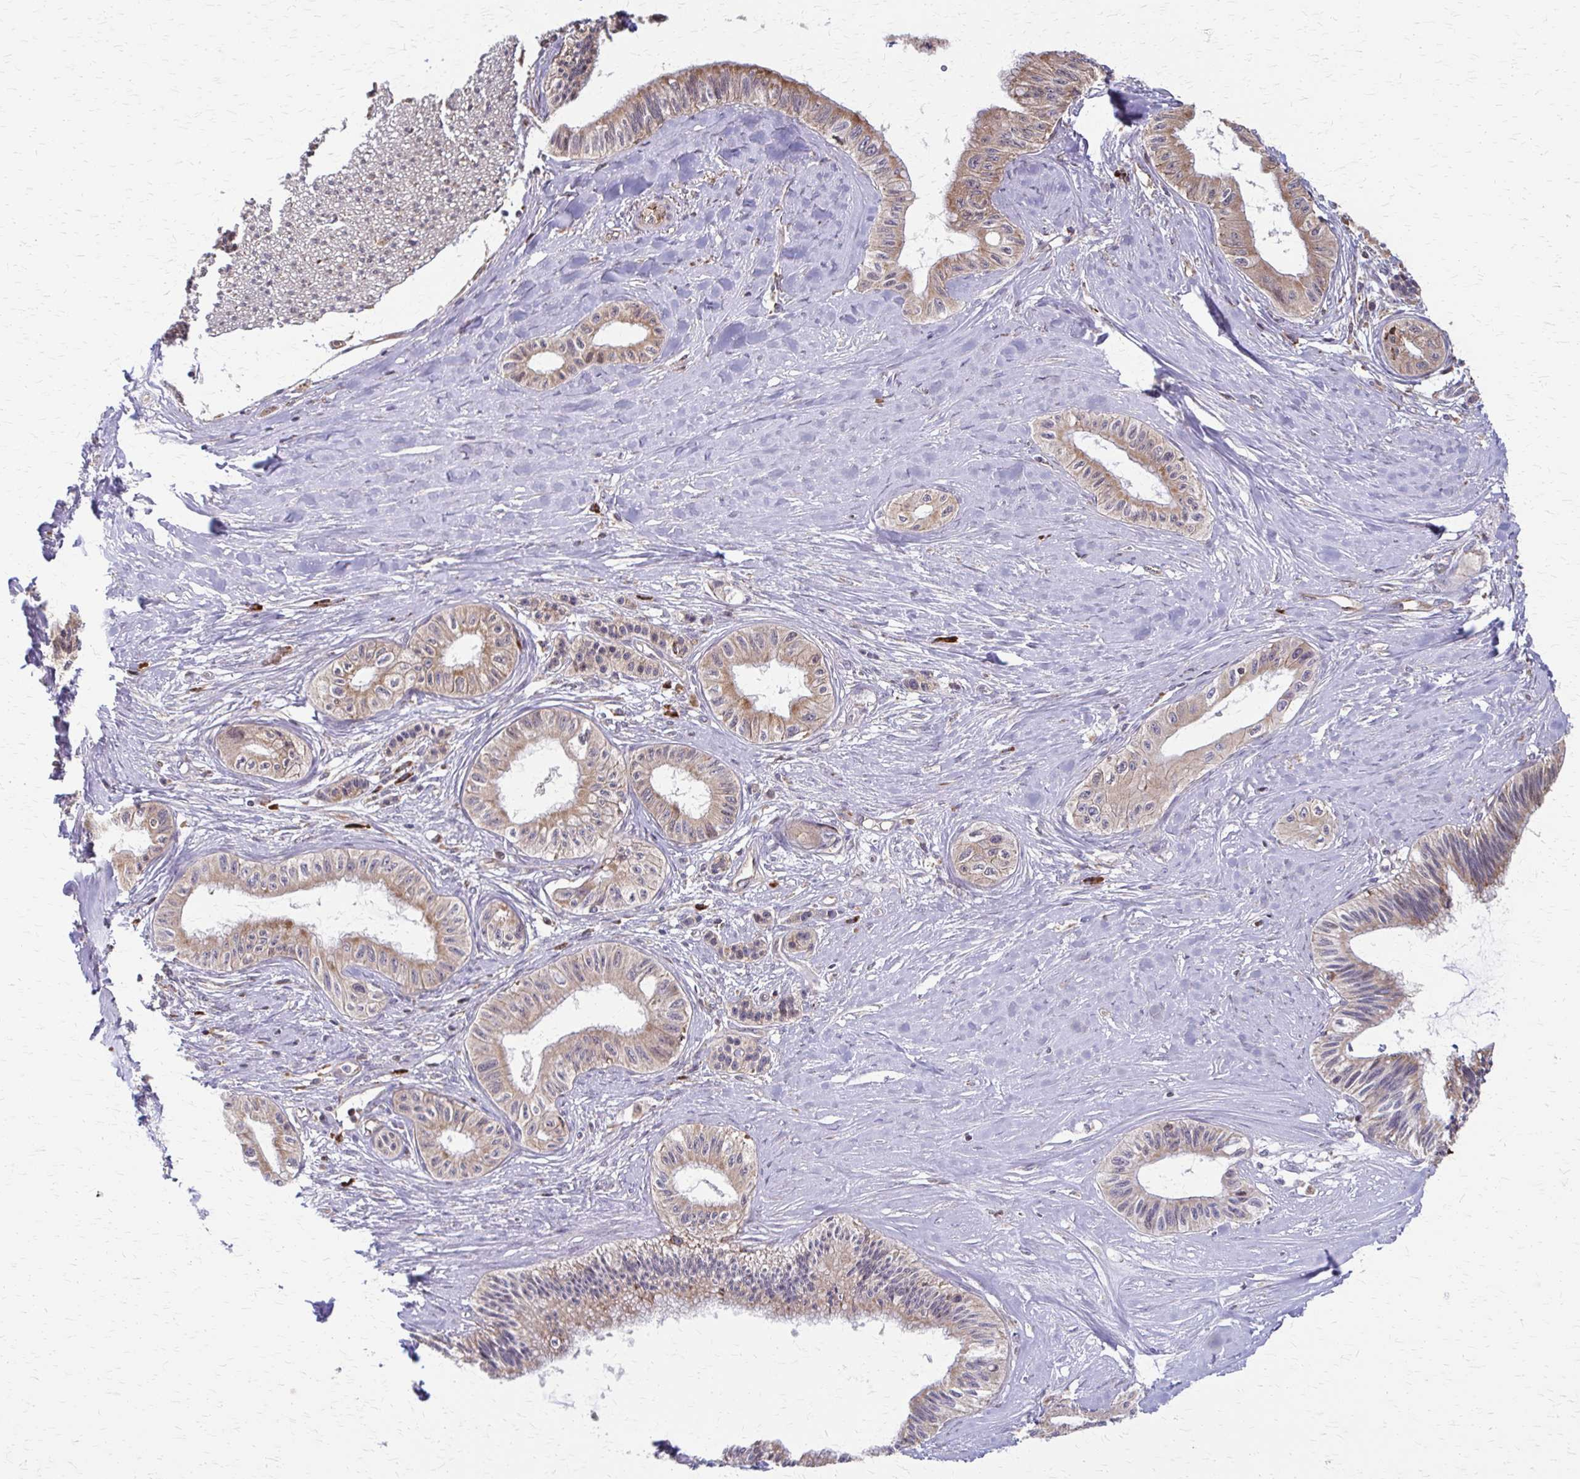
{"staining": {"intensity": "moderate", "quantity": "25%-75%", "location": "cytoplasmic/membranous"}, "tissue": "pancreatic cancer", "cell_type": "Tumor cells", "image_type": "cancer", "snomed": [{"axis": "morphology", "description": "Adenocarcinoma, NOS"}, {"axis": "topography", "description": "Pancreas"}], "caption": "Human adenocarcinoma (pancreatic) stained with a protein marker shows moderate staining in tumor cells.", "gene": "EEF2", "patient": {"sex": "male", "age": 71}}